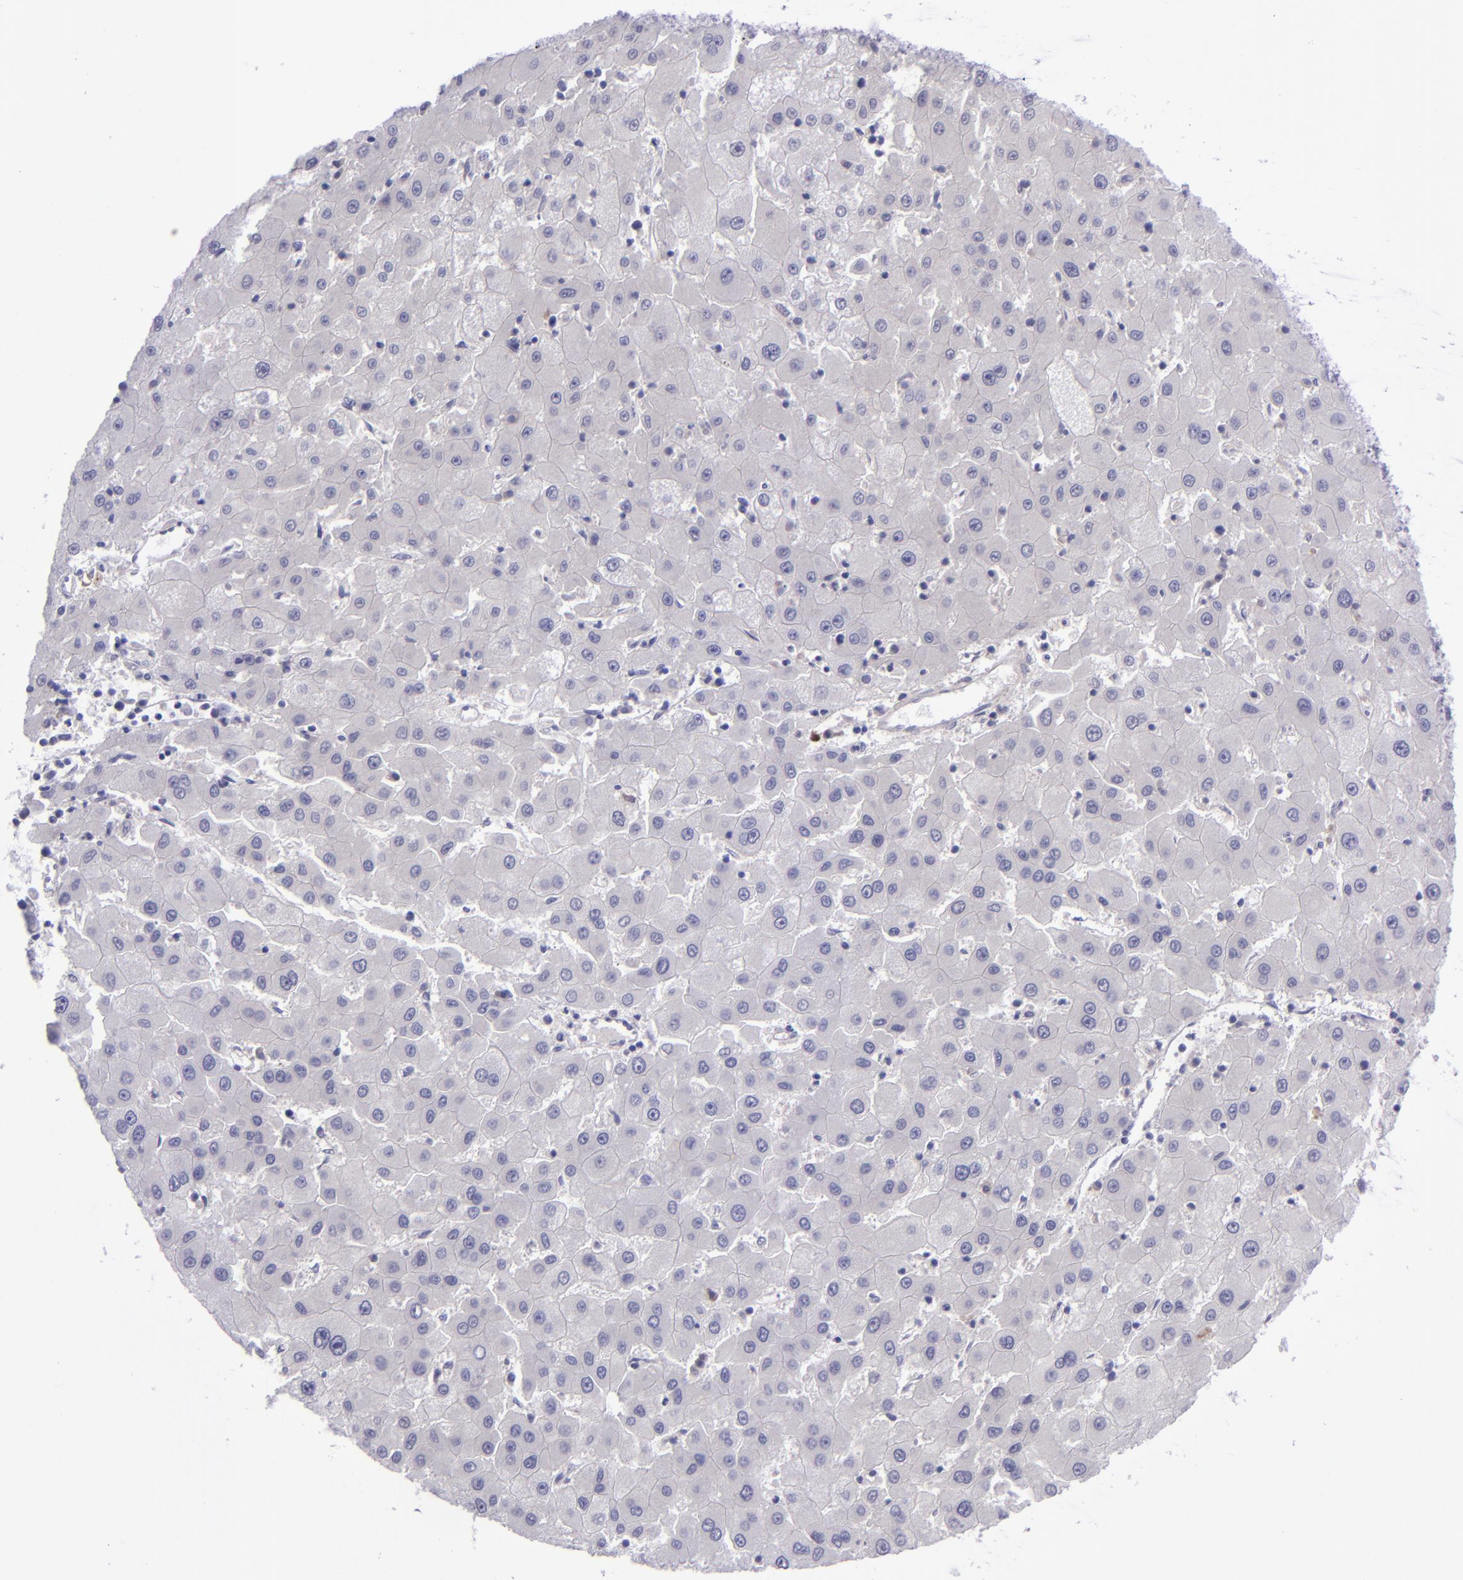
{"staining": {"intensity": "negative", "quantity": "none", "location": "none"}, "tissue": "liver cancer", "cell_type": "Tumor cells", "image_type": "cancer", "snomed": [{"axis": "morphology", "description": "Carcinoma, Hepatocellular, NOS"}, {"axis": "topography", "description": "Liver"}], "caption": "This is an immunohistochemistry micrograph of liver hepatocellular carcinoma. There is no positivity in tumor cells.", "gene": "POU2F2", "patient": {"sex": "male", "age": 72}}